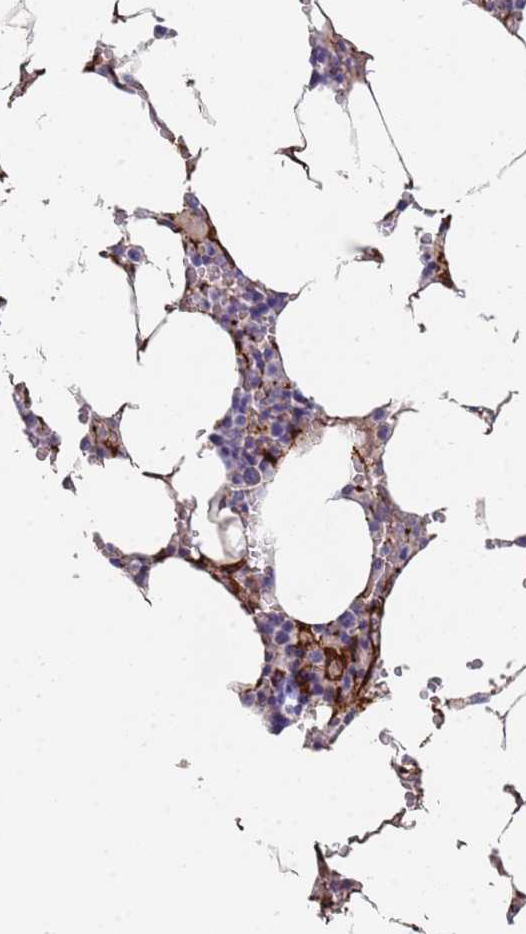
{"staining": {"intensity": "negative", "quantity": "none", "location": "none"}, "tissue": "bone marrow", "cell_type": "Hematopoietic cells", "image_type": "normal", "snomed": [{"axis": "morphology", "description": "Normal tissue, NOS"}, {"axis": "topography", "description": "Bone marrow"}], "caption": "High magnification brightfield microscopy of benign bone marrow stained with DAB (brown) and counterstained with hematoxylin (blue): hematopoietic cells show no significant expression. (DAB immunohistochemistry (IHC) visualized using brightfield microscopy, high magnification).", "gene": "ABCA8", "patient": {"sex": "male", "age": 70}}